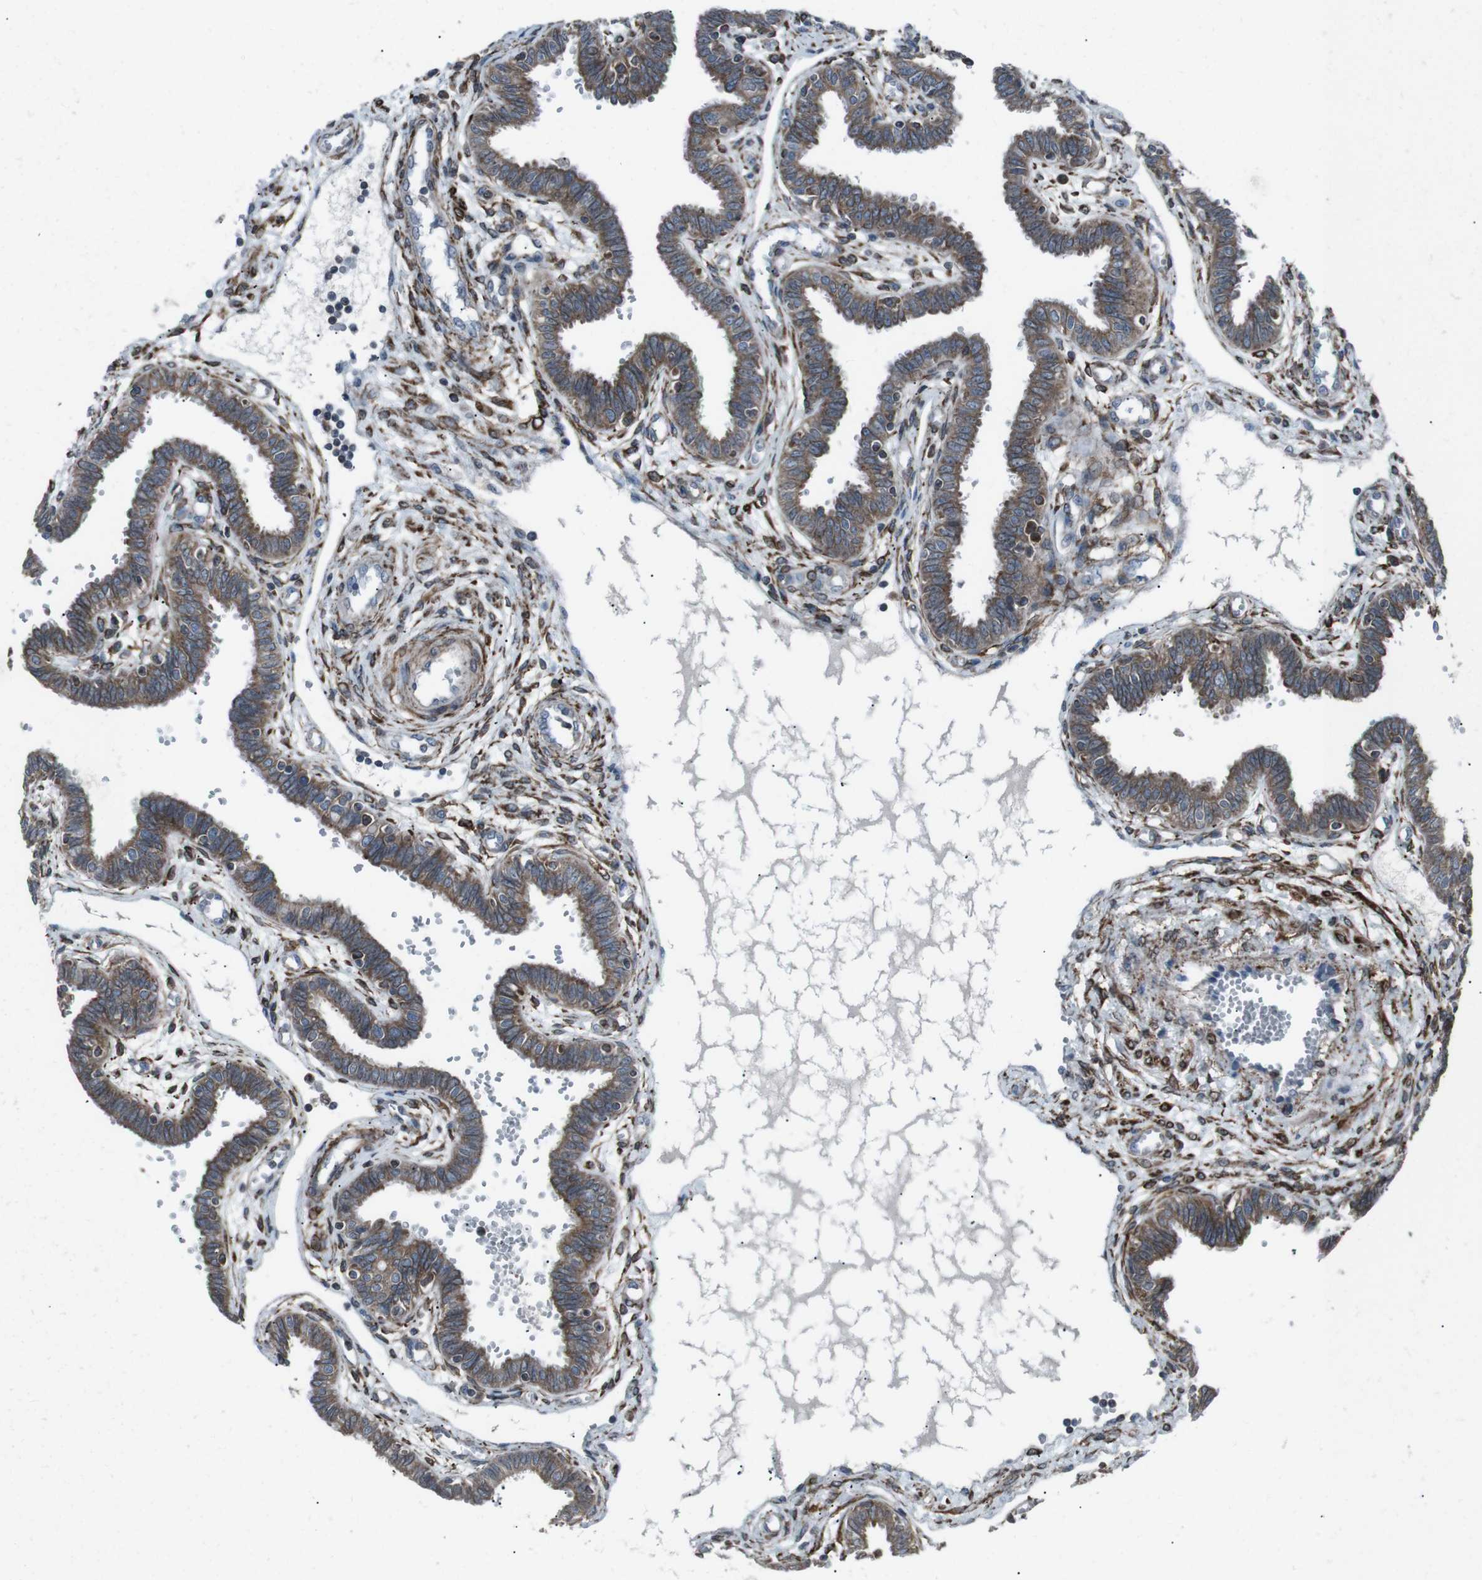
{"staining": {"intensity": "strong", "quantity": ">75%", "location": "cytoplasmic/membranous"}, "tissue": "fallopian tube", "cell_type": "Glandular cells", "image_type": "normal", "snomed": [{"axis": "morphology", "description": "Normal tissue, NOS"}, {"axis": "topography", "description": "Fallopian tube"}], "caption": "Fallopian tube was stained to show a protein in brown. There is high levels of strong cytoplasmic/membranous staining in approximately >75% of glandular cells. Using DAB (3,3'-diaminobenzidine) (brown) and hematoxylin (blue) stains, captured at high magnification using brightfield microscopy.", "gene": "LNPK", "patient": {"sex": "female", "age": 32}}